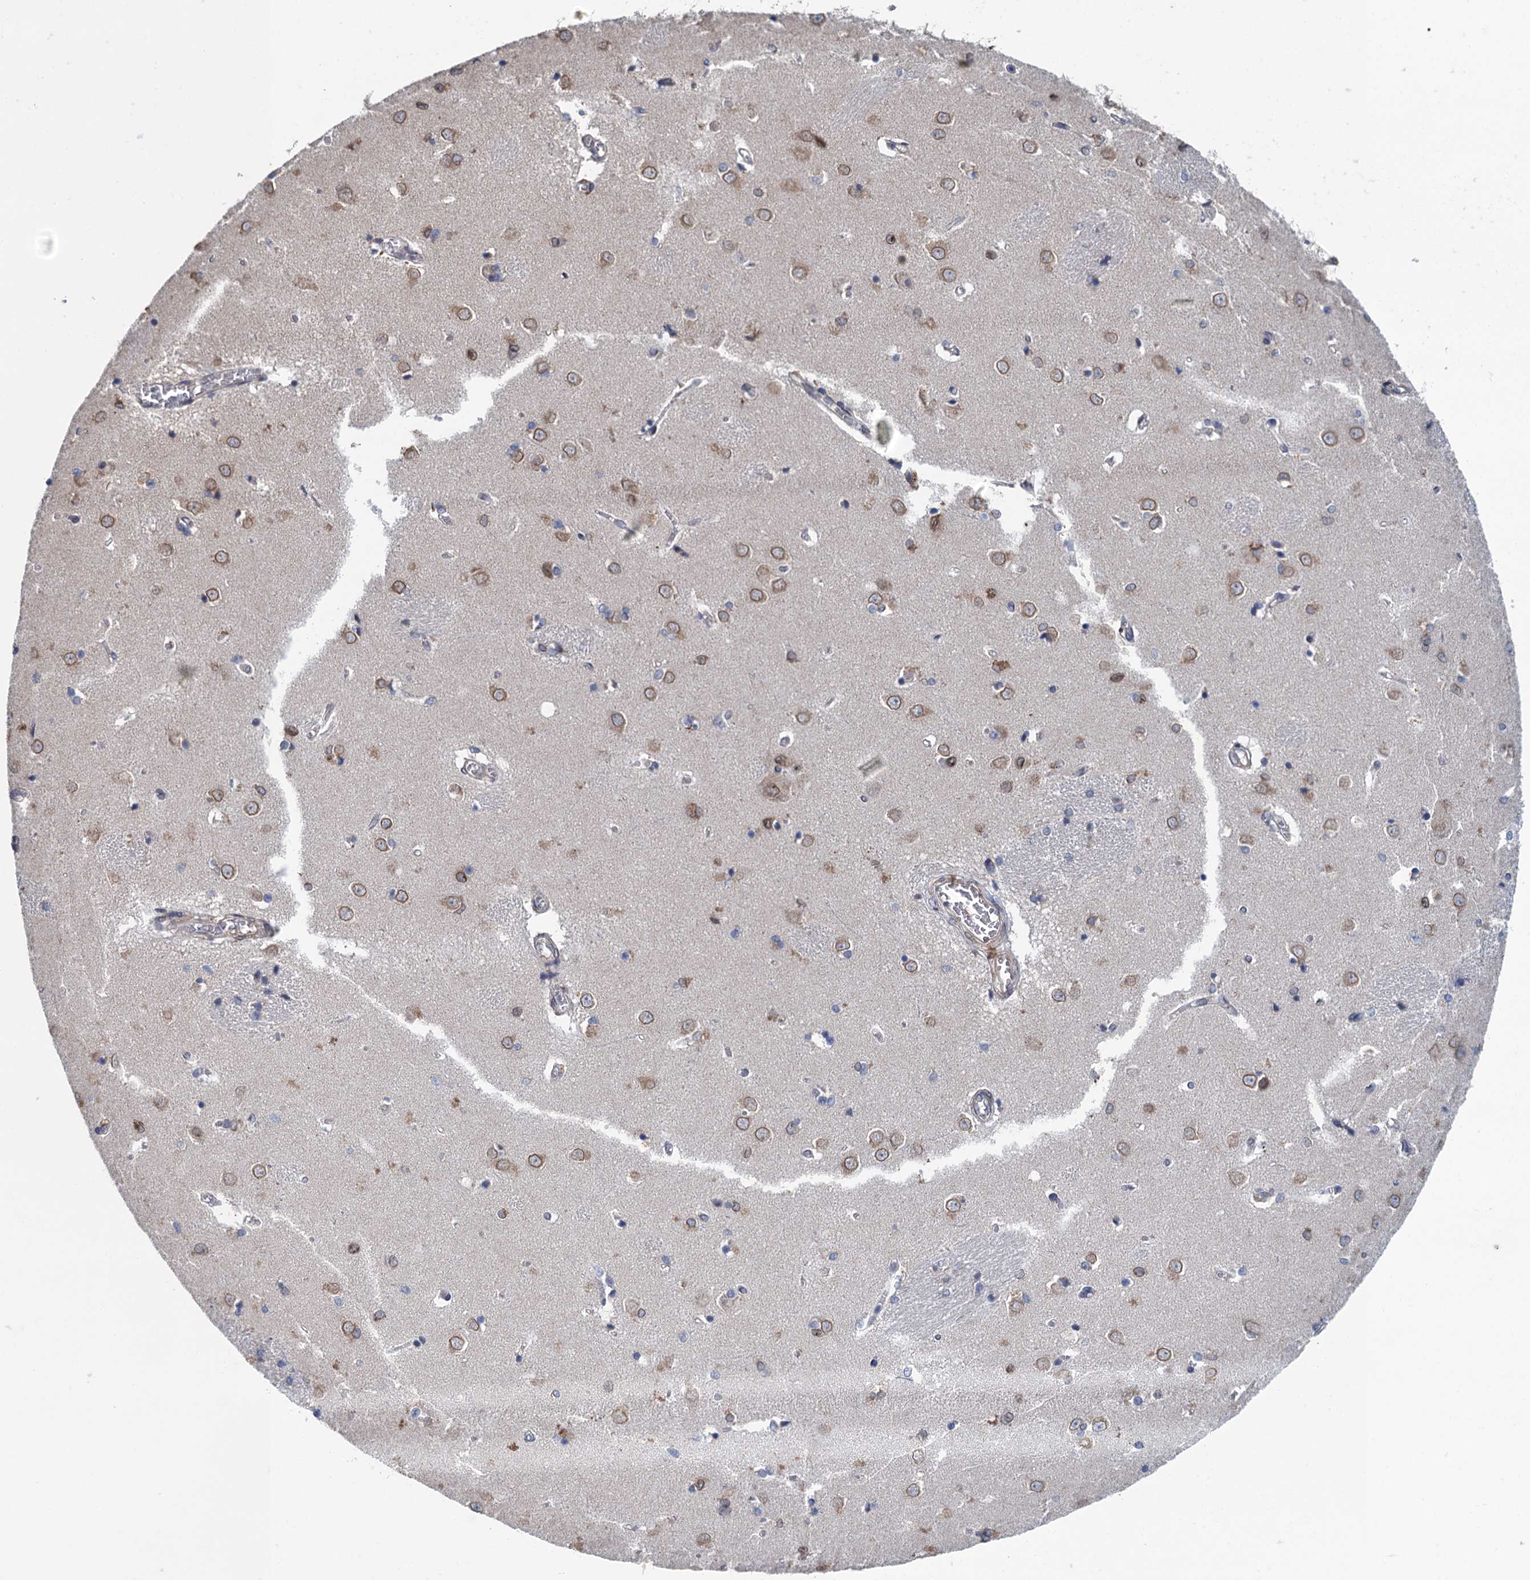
{"staining": {"intensity": "negative", "quantity": "none", "location": "none"}, "tissue": "caudate", "cell_type": "Glial cells", "image_type": "normal", "snomed": [{"axis": "morphology", "description": "Normal tissue, NOS"}, {"axis": "topography", "description": "Lateral ventricle wall"}], "caption": "IHC photomicrograph of normal human caudate stained for a protein (brown), which reveals no positivity in glial cells. The staining is performed using DAB (3,3'-diaminobenzidine) brown chromogen with nuclei counter-stained in using hematoxylin.", "gene": "CTU2", "patient": {"sex": "male", "age": 37}}